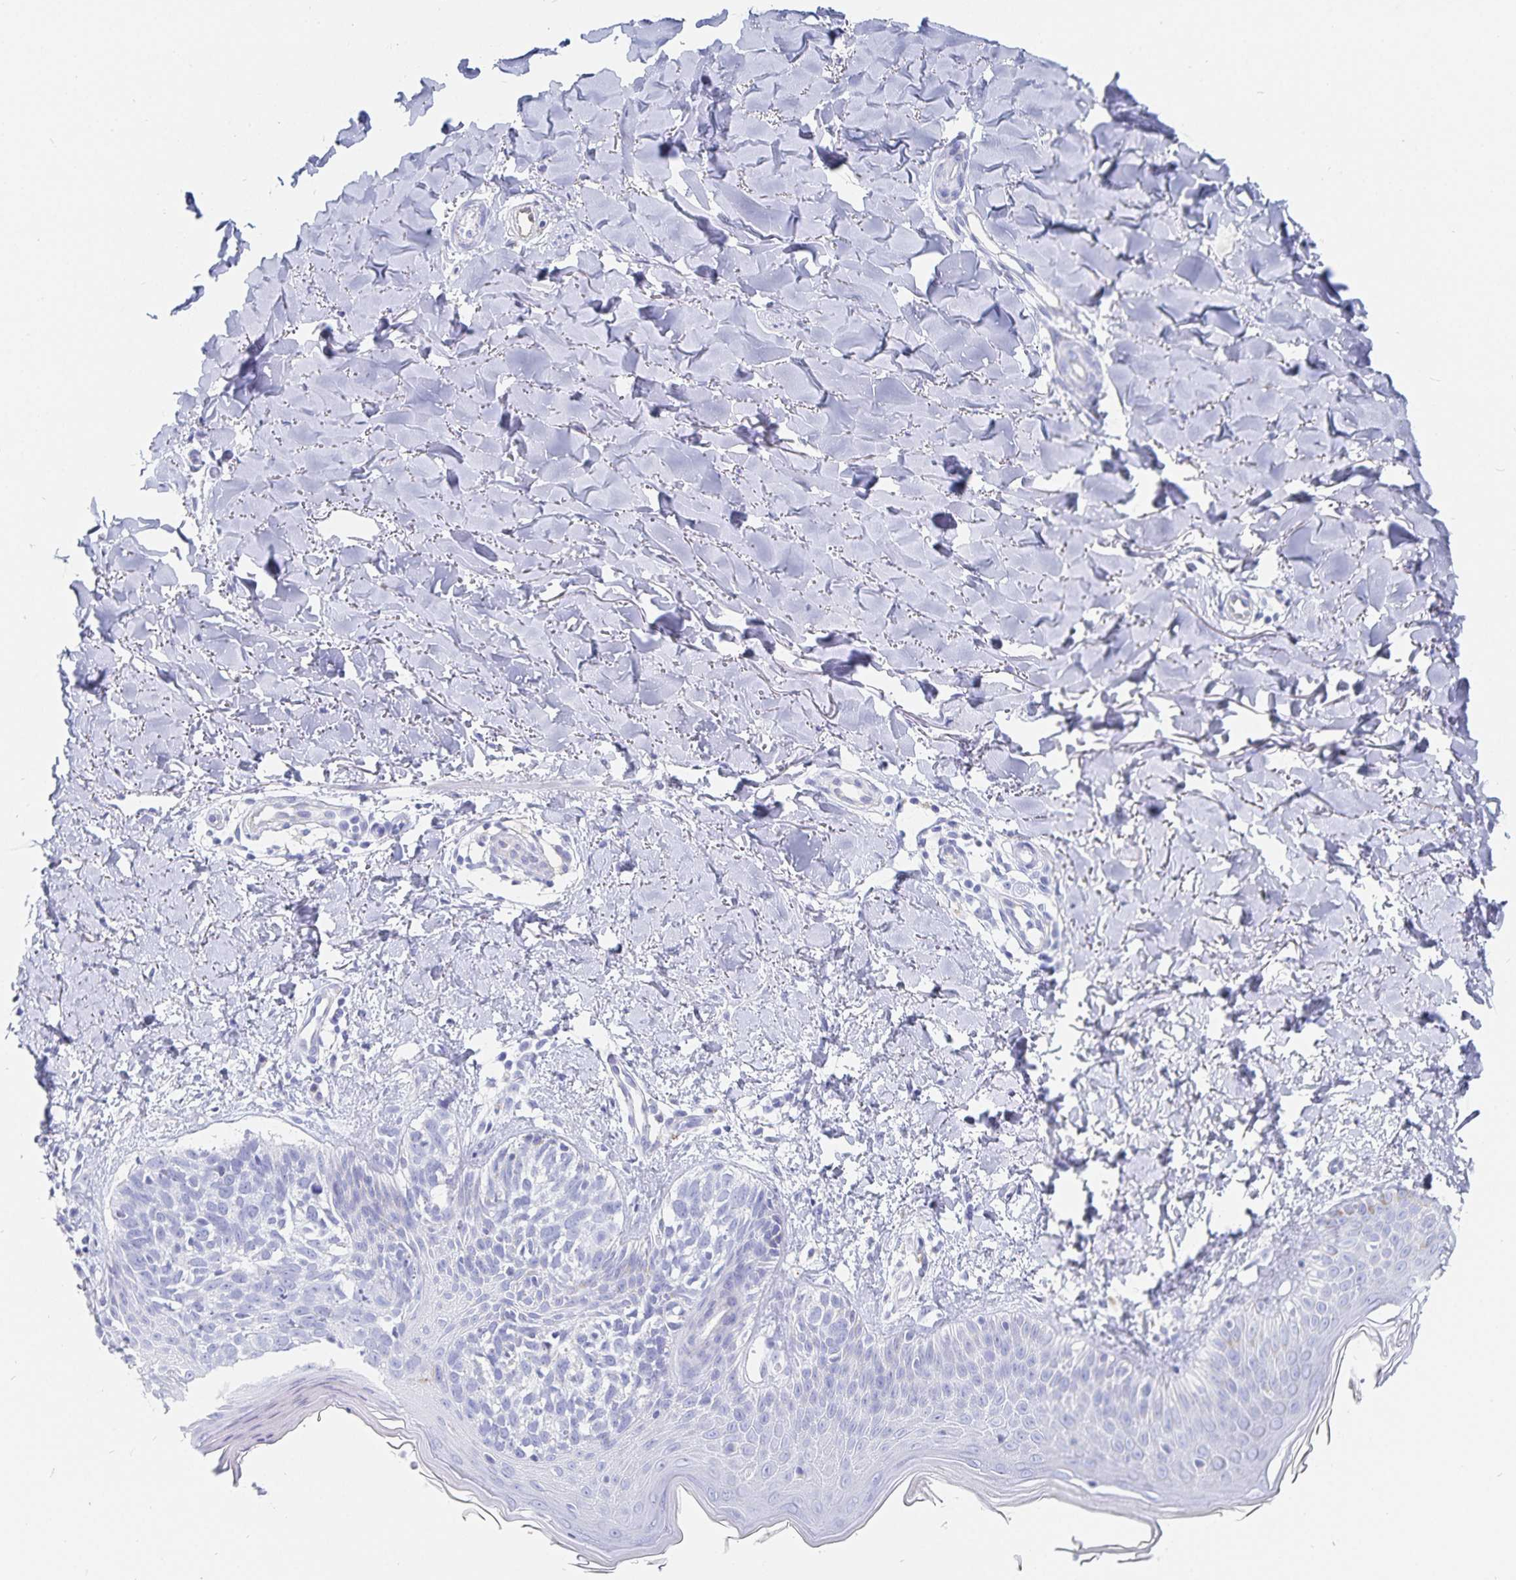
{"staining": {"intensity": "negative", "quantity": "none", "location": "none"}, "tissue": "skin cancer", "cell_type": "Tumor cells", "image_type": "cancer", "snomed": [{"axis": "morphology", "description": "Basal cell carcinoma"}, {"axis": "topography", "description": "Skin"}], "caption": "The IHC image has no significant staining in tumor cells of skin cancer tissue.", "gene": "INSL5", "patient": {"sex": "female", "age": 45}}